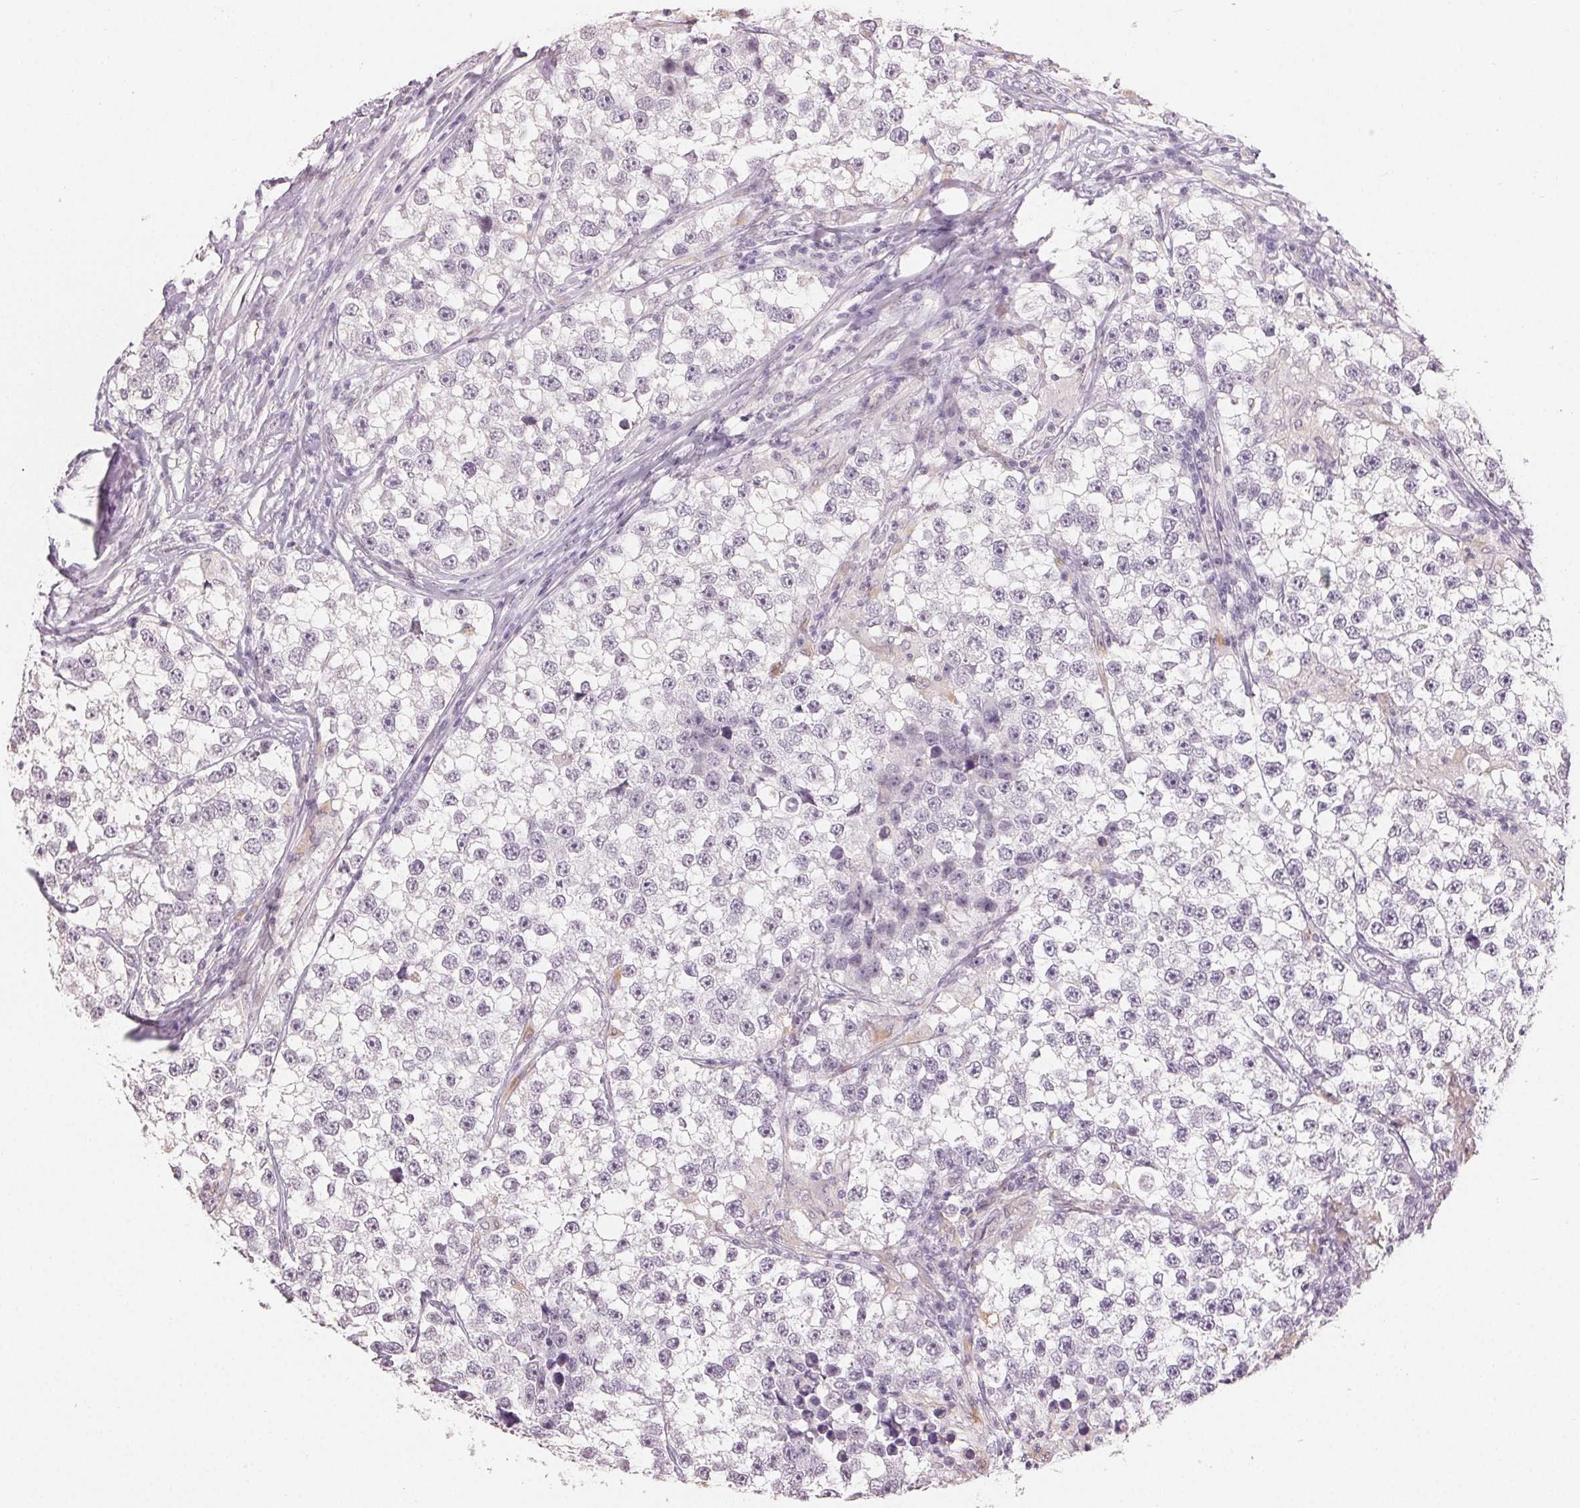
{"staining": {"intensity": "negative", "quantity": "none", "location": "none"}, "tissue": "testis cancer", "cell_type": "Tumor cells", "image_type": "cancer", "snomed": [{"axis": "morphology", "description": "Seminoma, NOS"}, {"axis": "topography", "description": "Testis"}], "caption": "The immunohistochemistry micrograph has no significant positivity in tumor cells of seminoma (testis) tissue.", "gene": "TMEM174", "patient": {"sex": "male", "age": 46}}